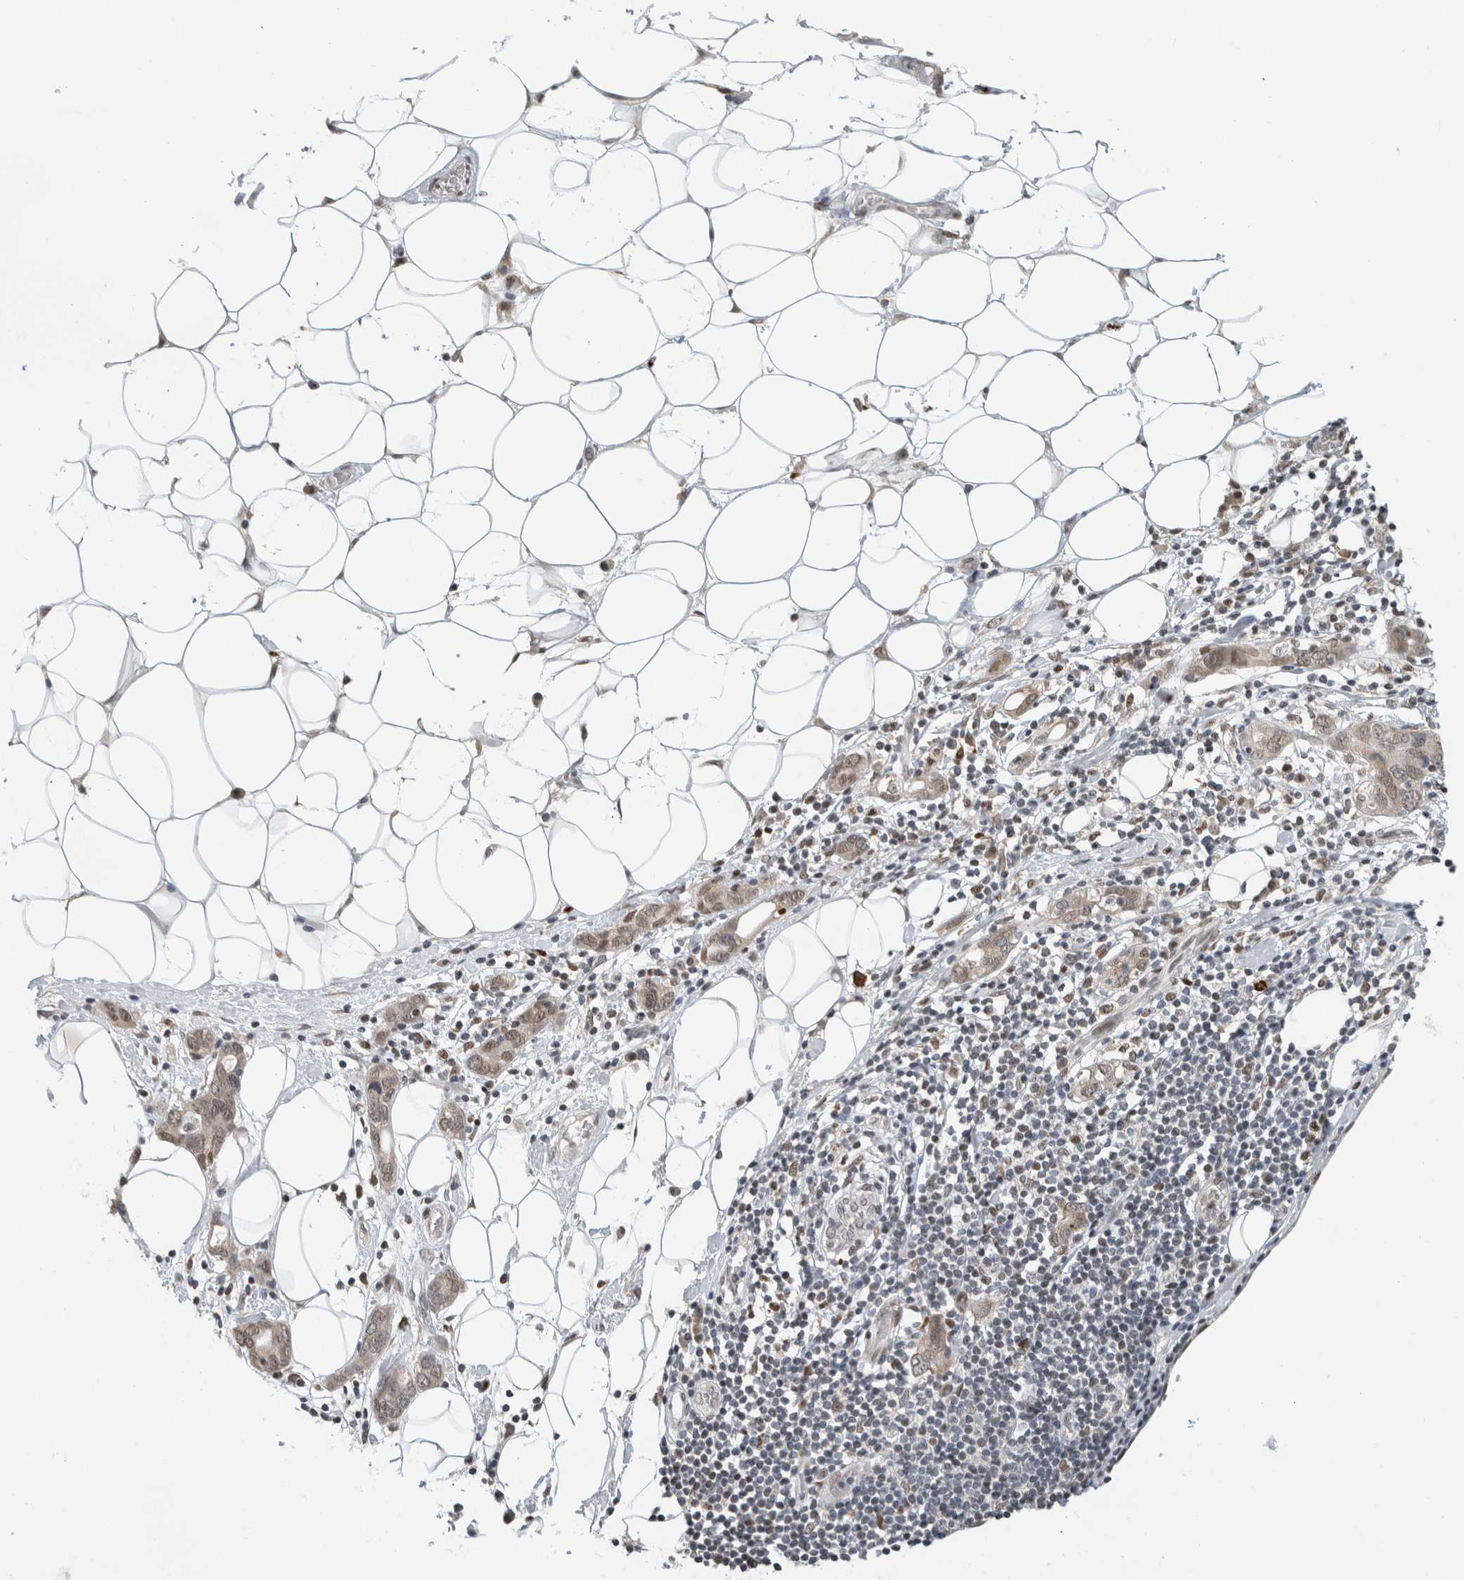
{"staining": {"intensity": "weak", "quantity": ">75%", "location": "nuclear"}, "tissue": "stomach cancer", "cell_type": "Tumor cells", "image_type": "cancer", "snomed": [{"axis": "morphology", "description": "Adenocarcinoma, NOS"}, {"axis": "topography", "description": "Stomach, lower"}], "caption": "A brown stain highlights weak nuclear staining of a protein in adenocarcinoma (stomach) tumor cells. (DAB = brown stain, brightfield microscopy at high magnification).", "gene": "HNRNPR", "patient": {"sex": "female", "age": 93}}